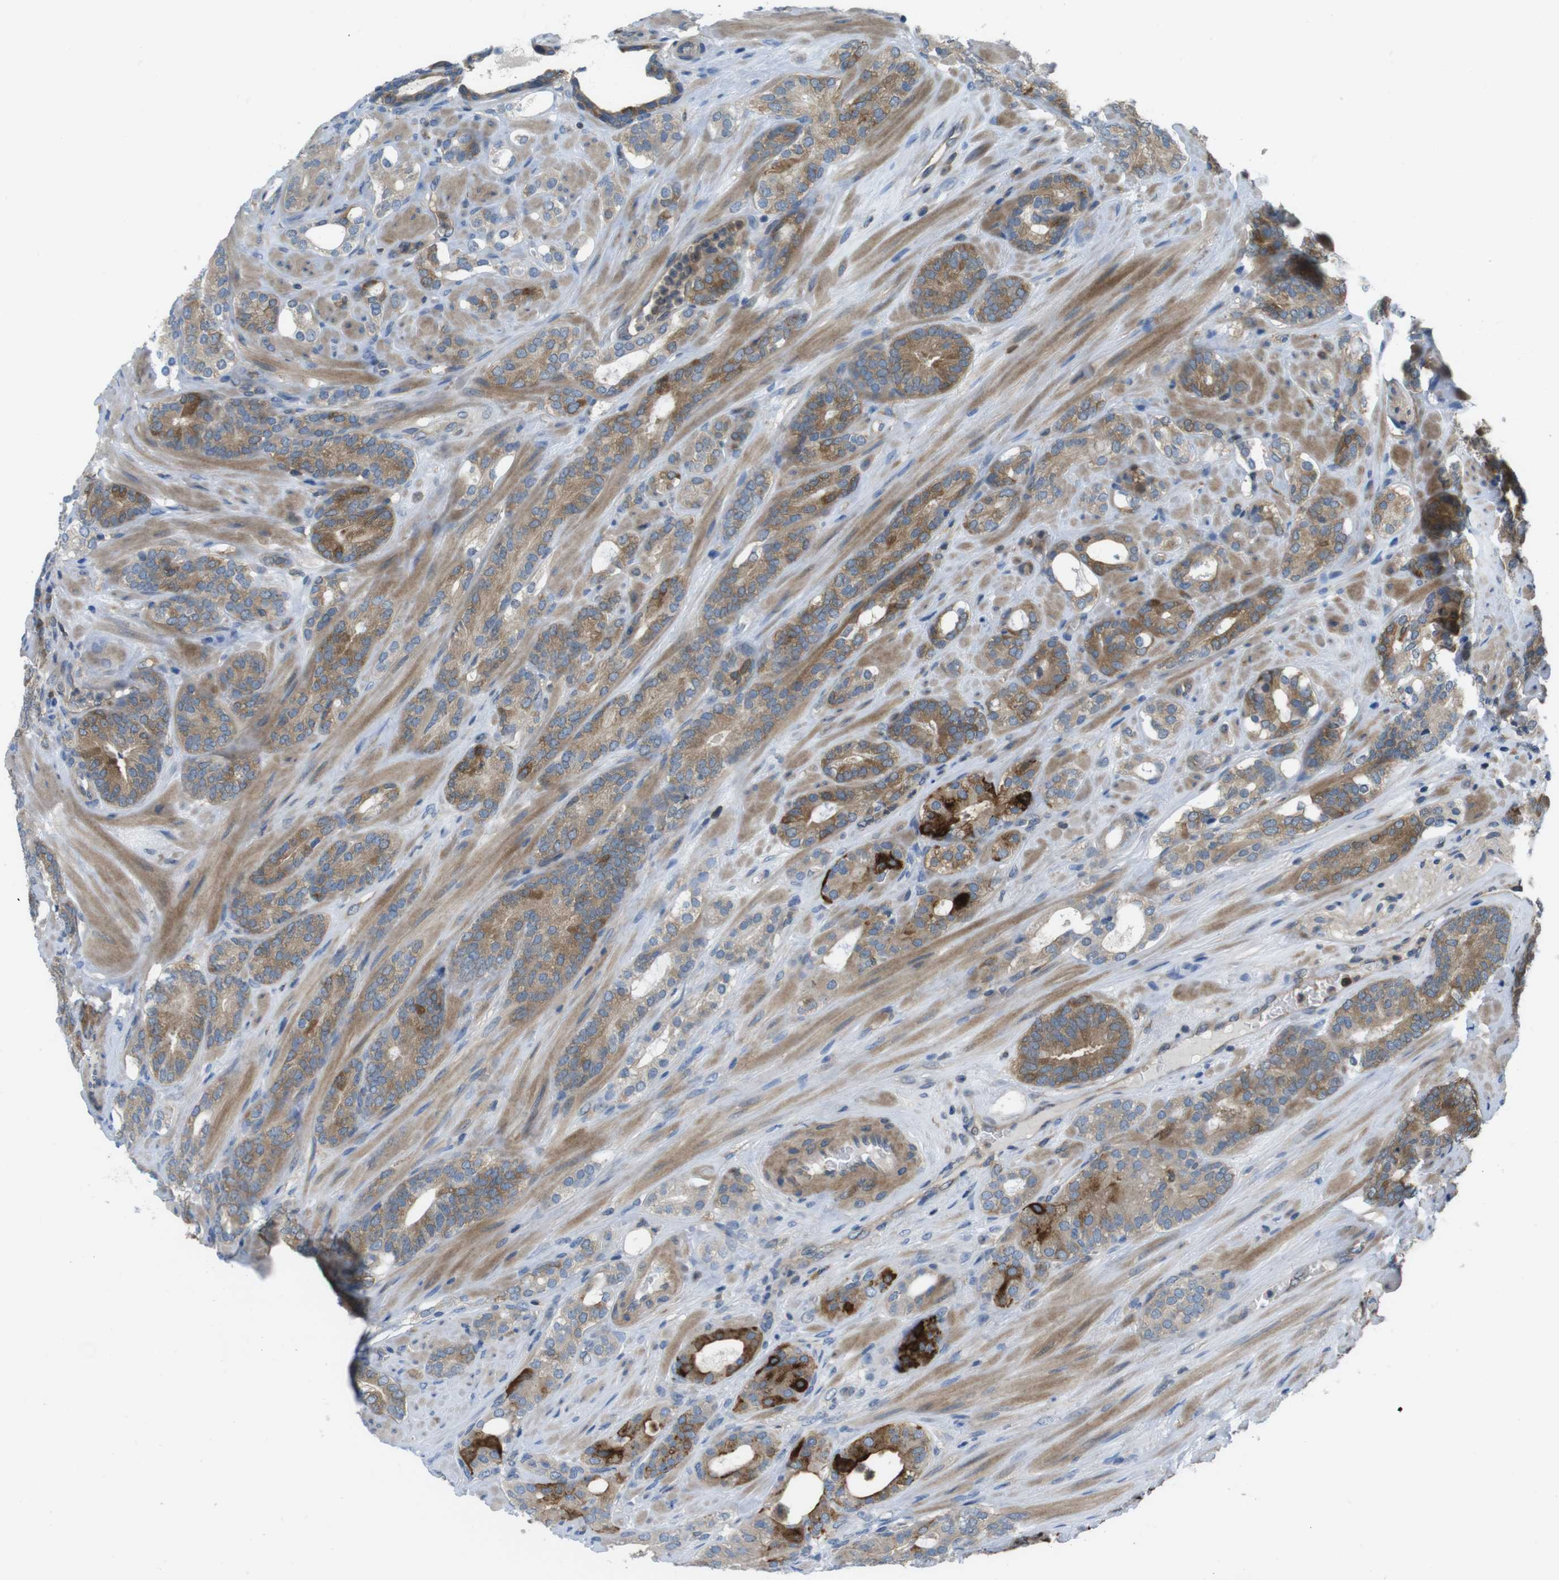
{"staining": {"intensity": "moderate", "quantity": ">75%", "location": "cytoplasmic/membranous"}, "tissue": "prostate cancer", "cell_type": "Tumor cells", "image_type": "cancer", "snomed": [{"axis": "morphology", "description": "Adenocarcinoma, Low grade"}, {"axis": "topography", "description": "Prostate"}], "caption": "High-power microscopy captured an IHC micrograph of prostate adenocarcinoma (low-grade), revealing moderate cytoplasmic/membranous positivity in about >75% of tumor cells. Using DAB (3,3'-diaminobenzidine) (brown) and hematoxylin (blue) stains, captured at high magnification using brightfield microscopy.", "gene": "MTHFD1", "patient": {"sex": "male", "age": 63}}